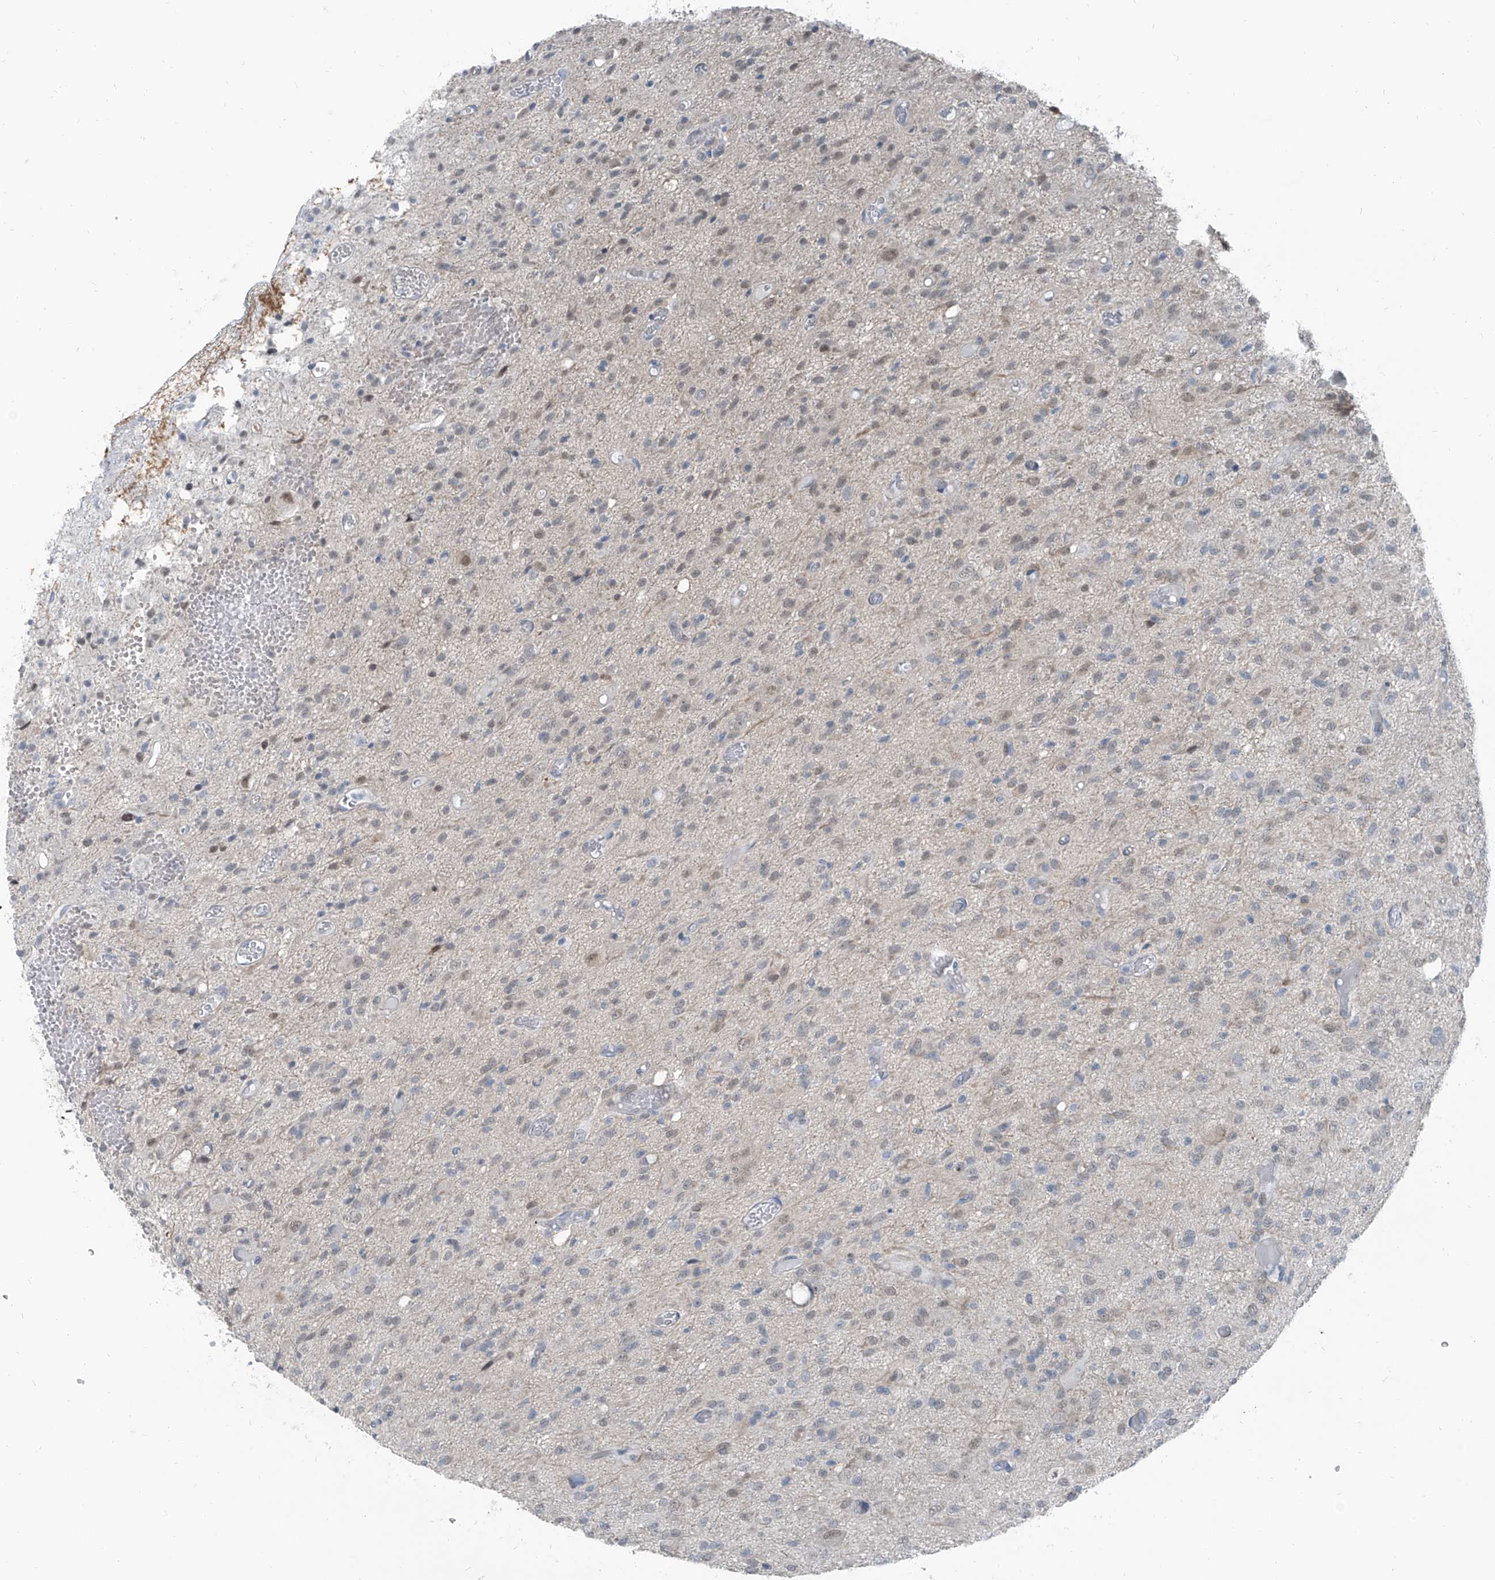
{"staining": {"intensity": "weak", "quantity": "<25%", "location": "nuclear"}, "tissue": "glioma", "cell_type": "Tumor cells", "image_type": "cancer", "snomed": [{"axis": "morphology", "description": "Glioma, malignant, High grade"}, {"axis": "topography", "description": "Brain"}], "caption": "This photomicrograph is of high-grade glioma (malignant) stained with IHC to label a protein in brown with the nuclei are counter-stained blue. There is no positivity in tumor cells. Nuclei are stained in blue.", "gene": "RGN", "patient": {"sex": "female", "age": 59}}